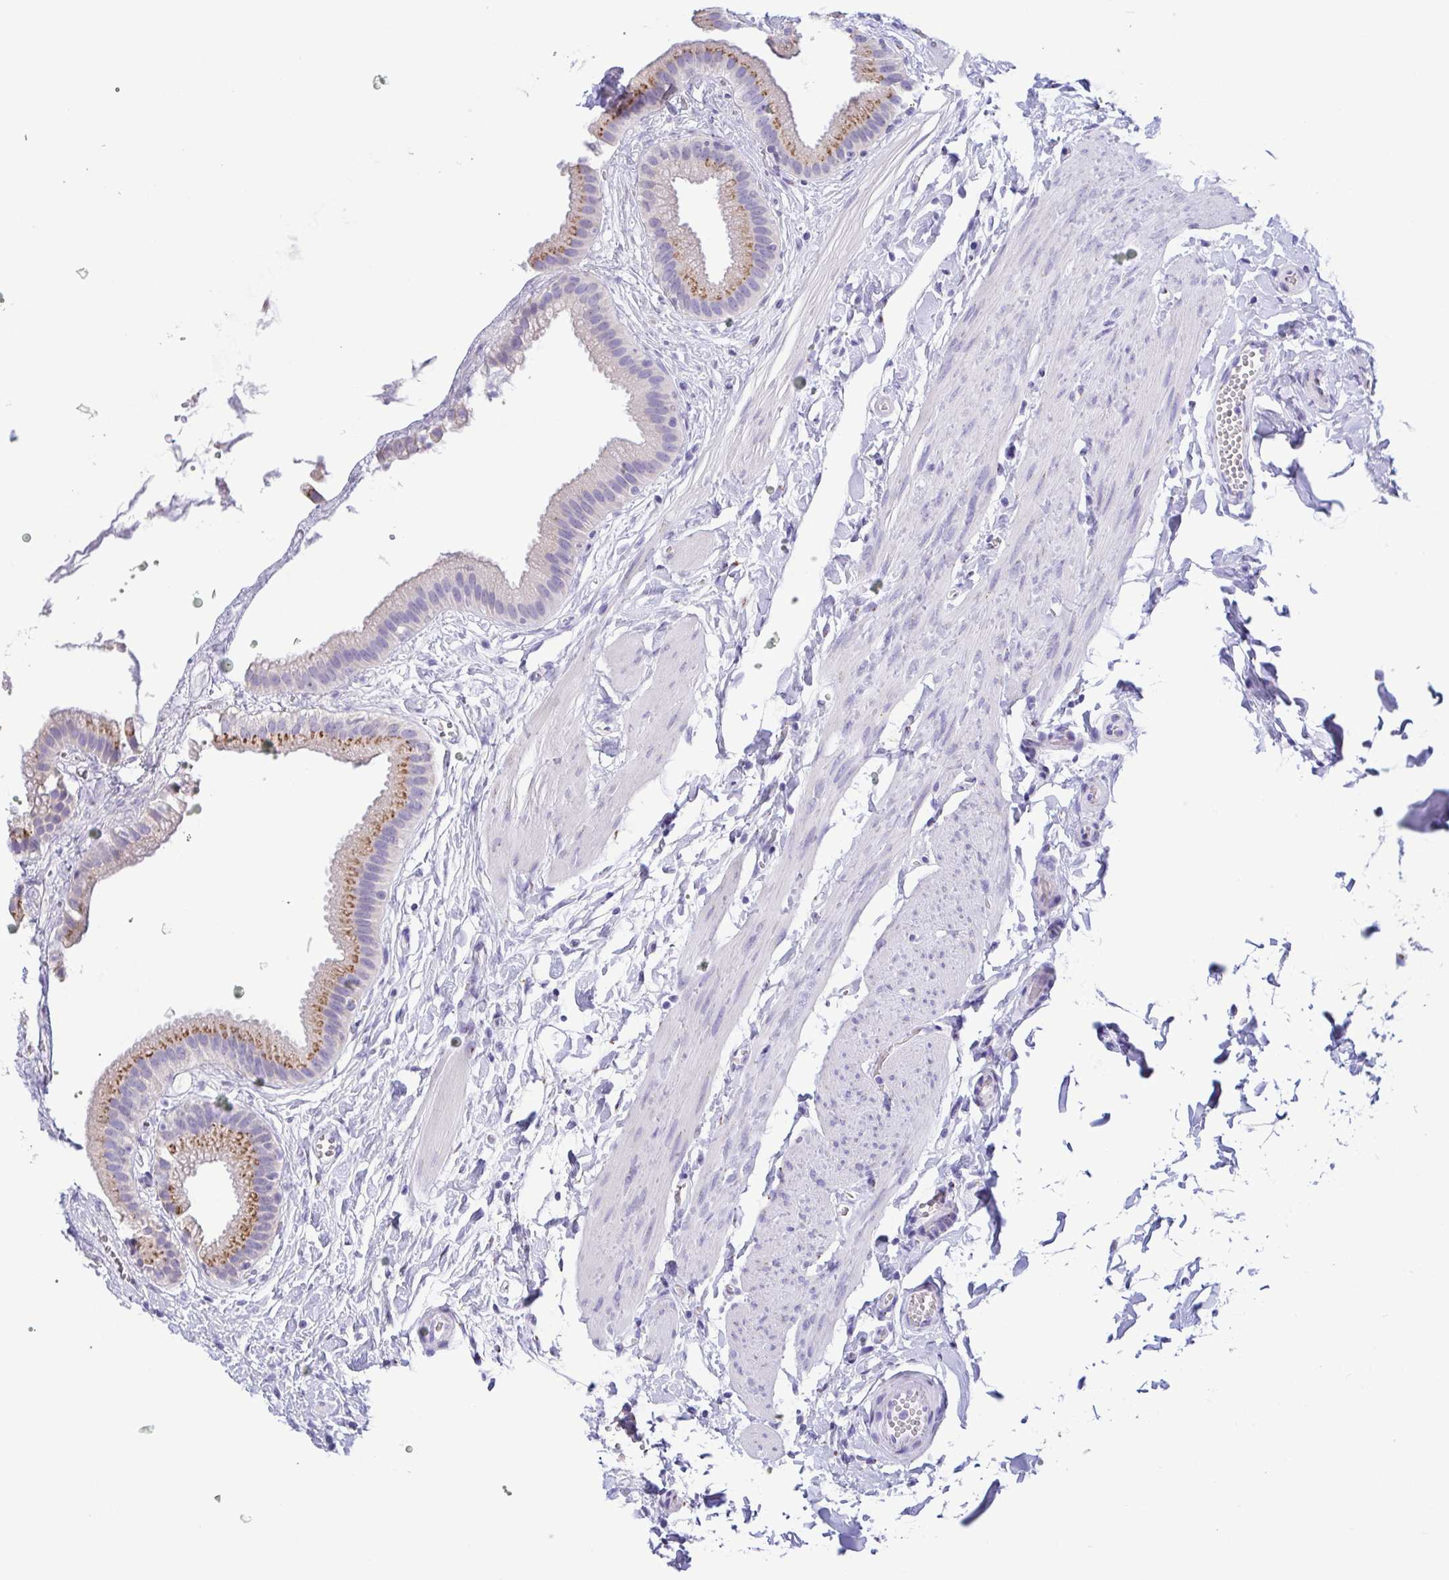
{"staining": {"intensity": "moderate", "quantity": "25%-75%", "location": "cytoplasmic/membranous"}, "tissue": "gallbladder", "cell_type": "Glandular cells", "image_type": "normal", "snomed": [{"axis": "morphology", "description": "Normal tissue, NOS"}, {"axis": "topography", "description": "Gallbladder"}], "caption": "This image reveals immunohistochemistry (IHC) staining of normal human gallbladder, with medium moderate cytoplasmic/membranous staining in approximately 25%-75% of glandular cells.", "gene": "SULT1B1", "patient": {"sex": "female", "age": 63}}